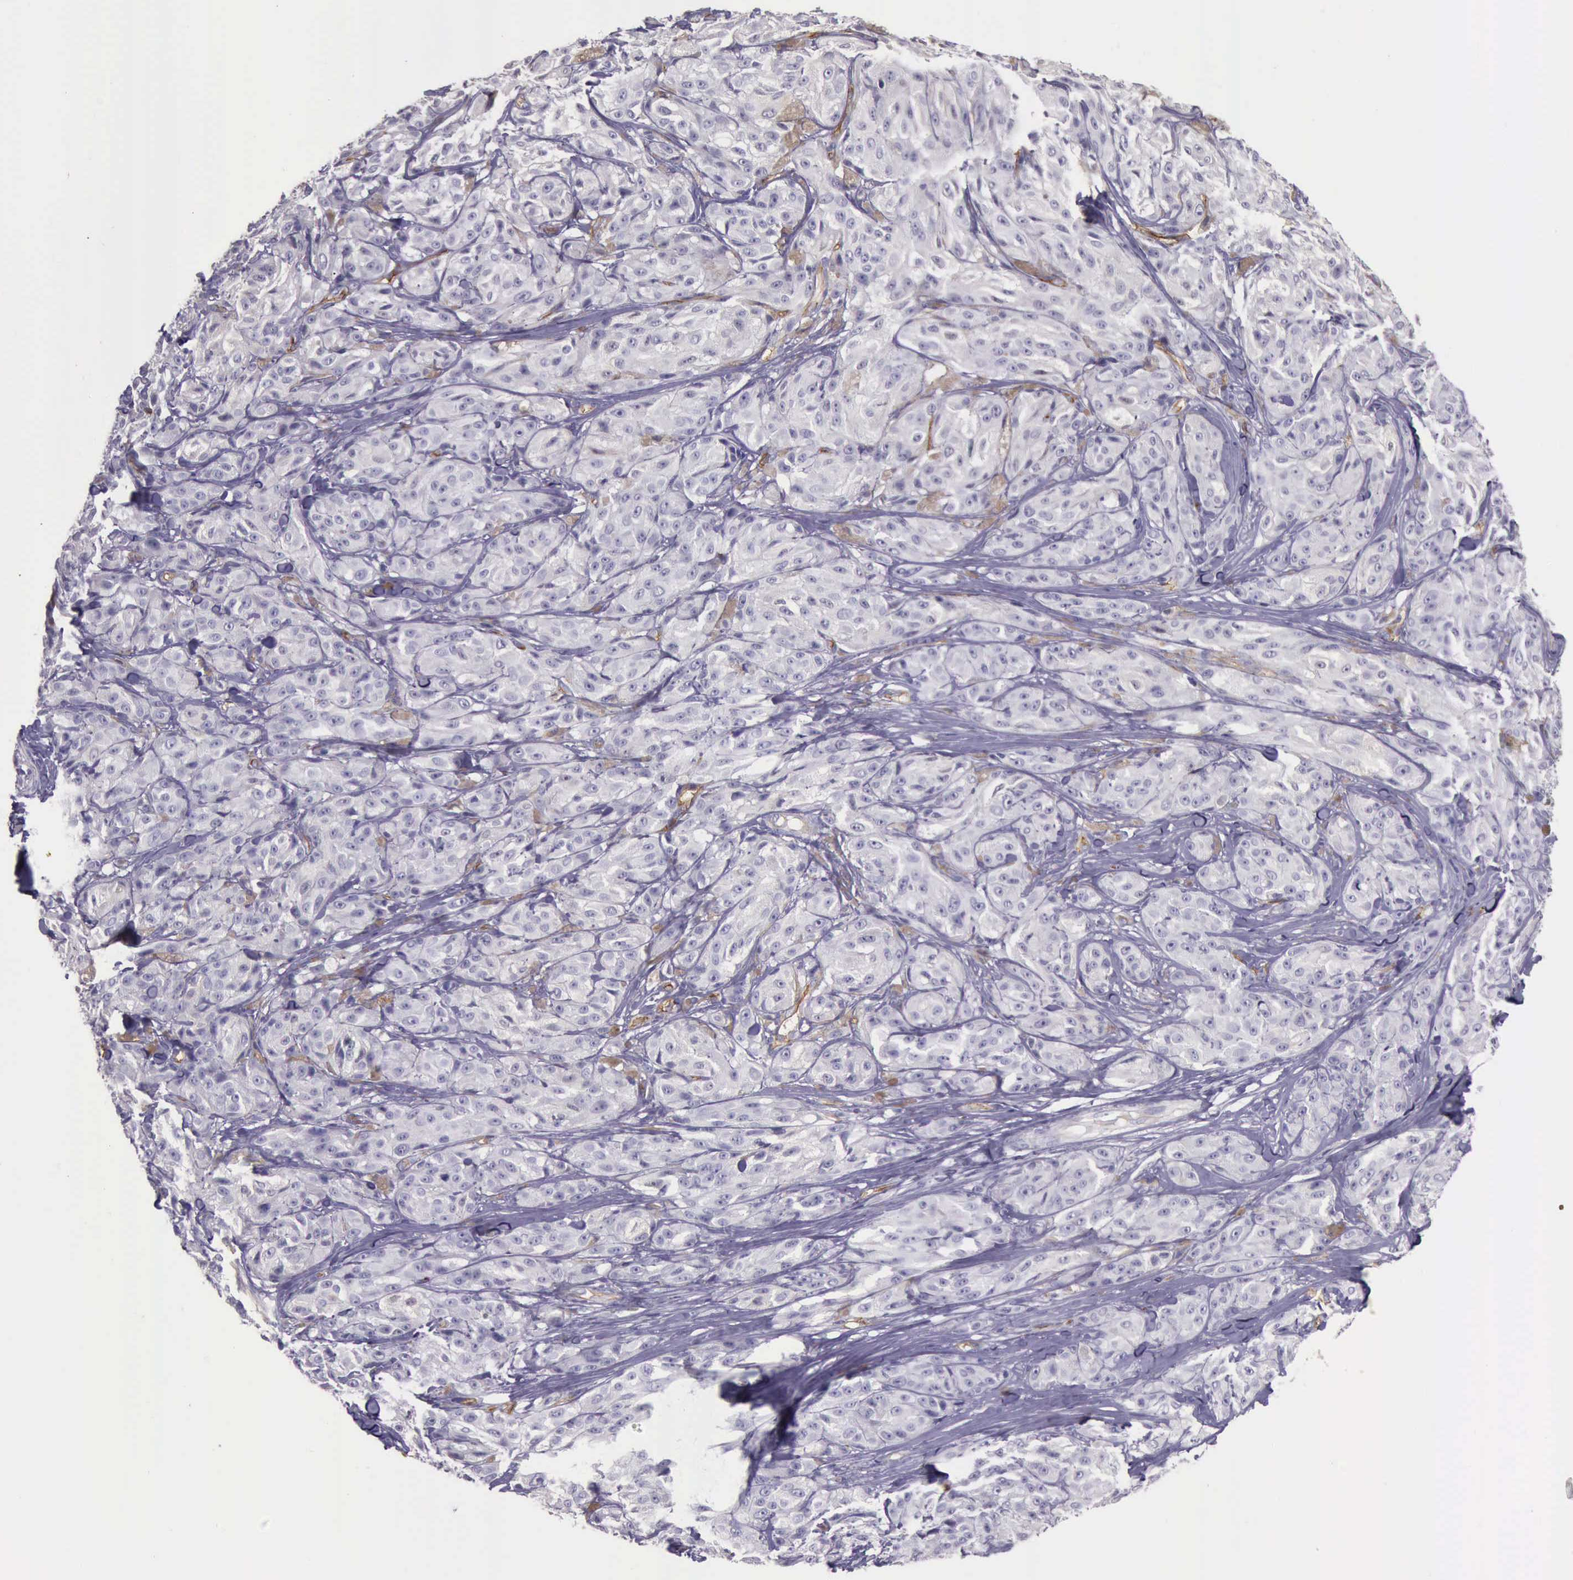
{"staining": {"intensity": "negative", "quantity": "none", "location": "none"}, "tissue": "melanoma", "cell_type": "Tumor cells", "image_type": "cancer", "snomed": [{"axis": "morphology", "description": "Malignant melanoma, NOS"}, {"axis": "topography", "description": "Skin"}], "caption": "Tumor cells show no significant expression in melanoma.", "gene": "TCEANC", "patient": {"sex": "male", "age": 56}}